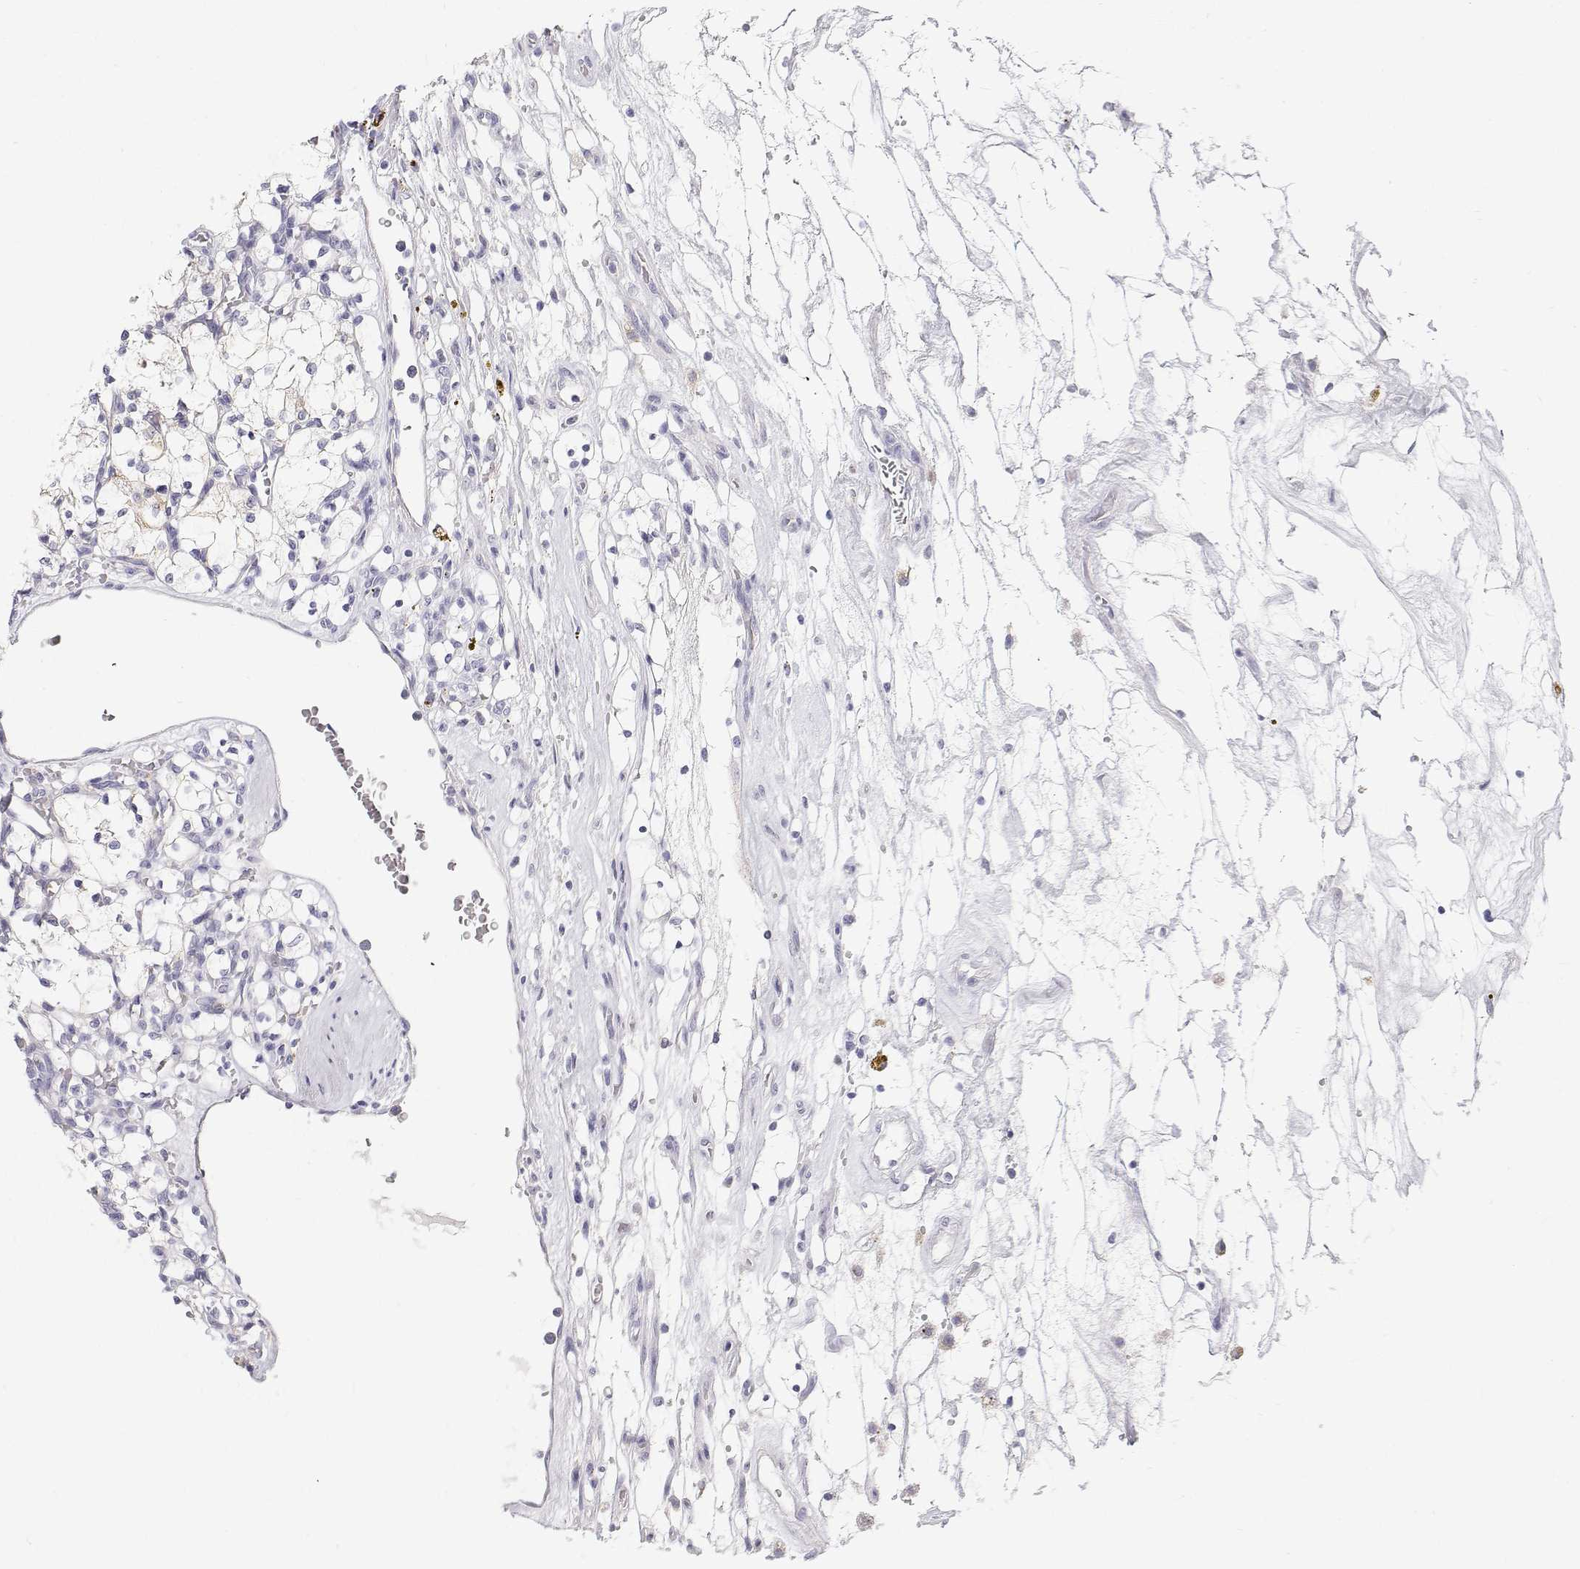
{"staining": {"intensity": "negative", "quantity": "none", "location": "none"}, "tissue": "renal cancer", "cell_type": "Tumor cells", "image_type": "cancer", "snomed": [{"axis": "morphology", "description": "Adenocarcinoma, NOS"}, {"axis": "topography", "description": "Kidney"}], "caption": "Immunohistochemical staining of adenocarcinoma (renal) demonstrates no significant expression in tumor cells. (Immunohistochemistry, brightfield microscopy, high magnification).", "gene": "NCR2", "patient": {"sex": "female", "age": 69}}